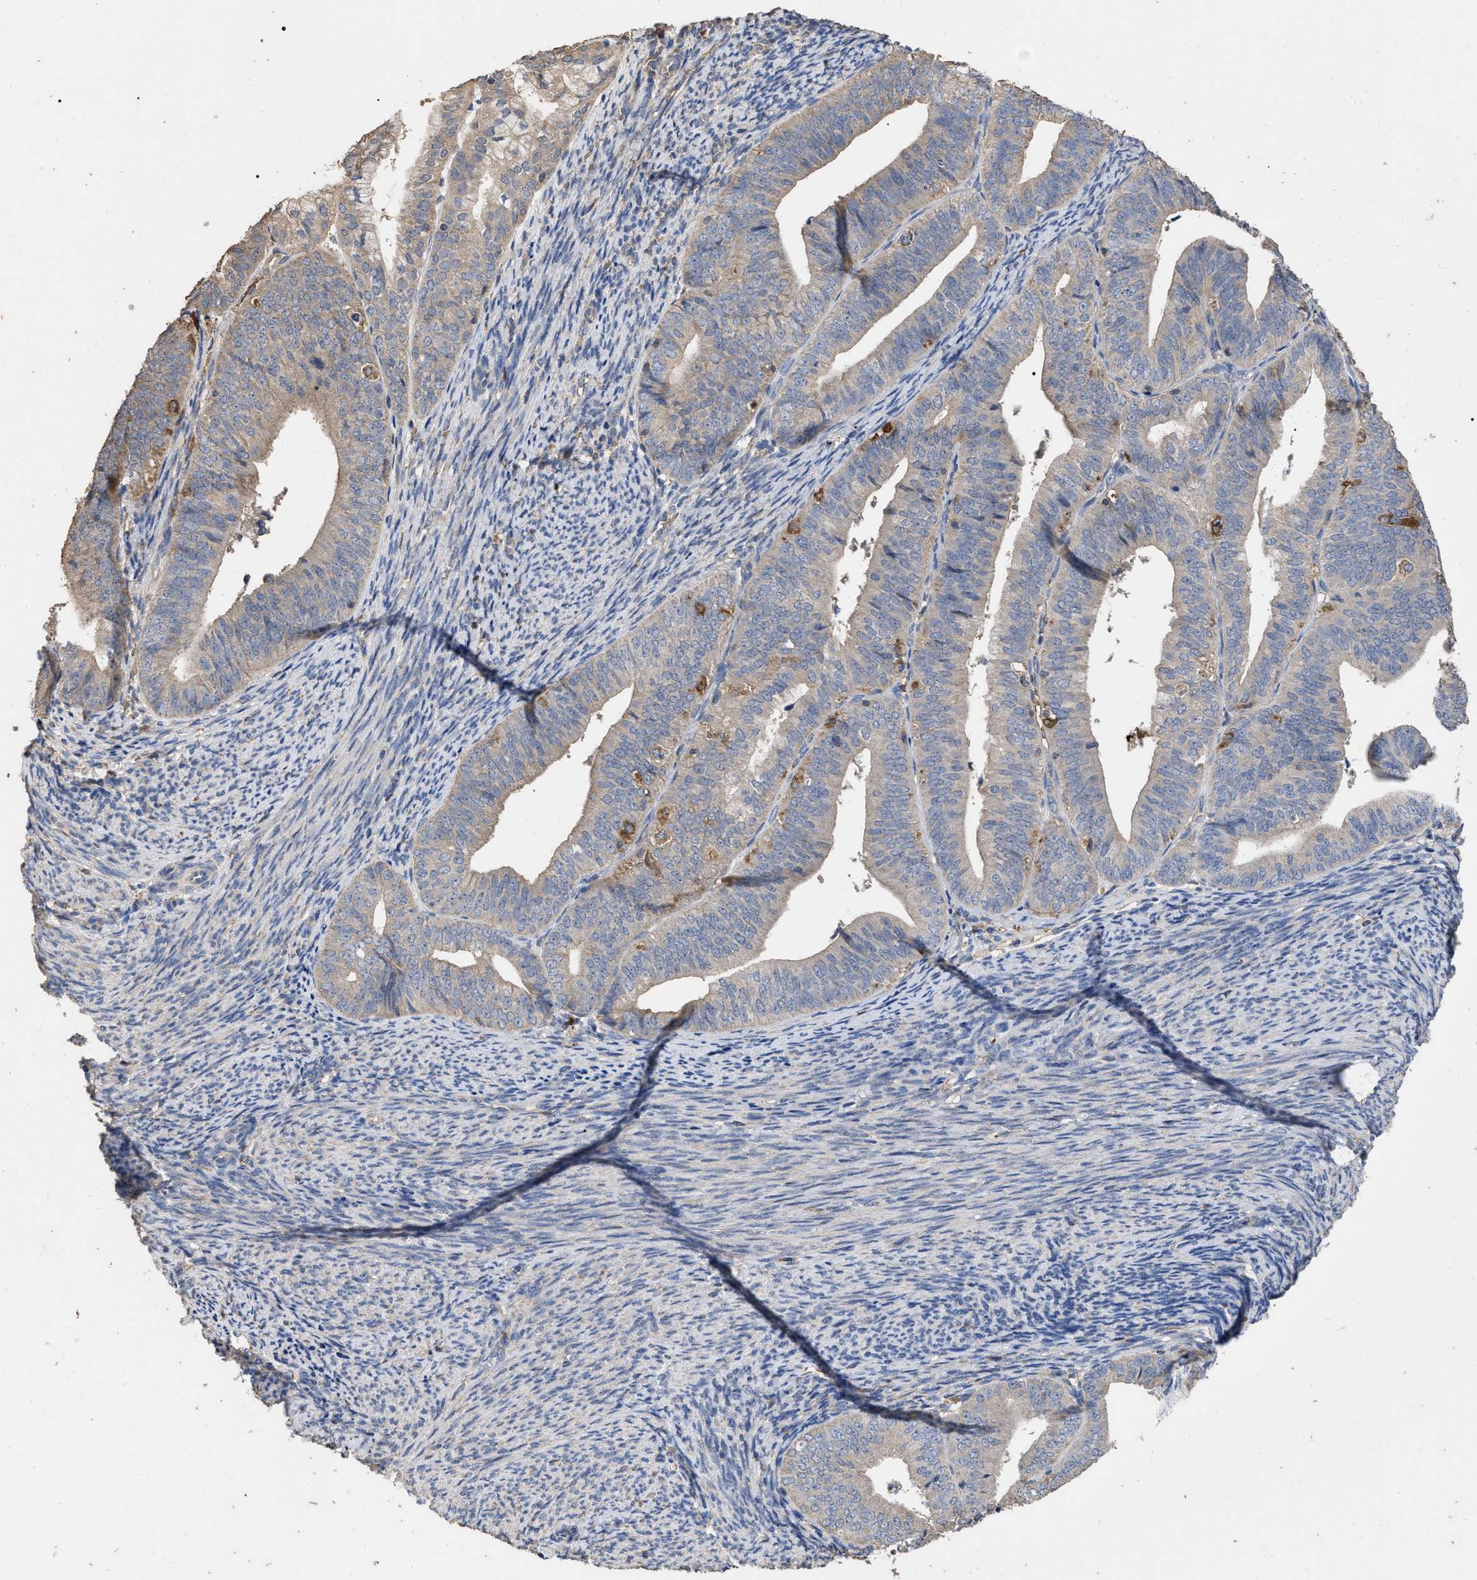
{"staining": {"intensity": "weak", "quantity": "<25%", "location": "cytoplasmic/membranous"}, "tissue": "endometrial cancer", "cell_type": "Tumor cells", "image_type": "cancer", "snomed": [{"axis": "morphology", "description": "Adenocarcinoma, NOS"}, {"axis": "topography", "description": "Endometrium"}], "caption": "A photomicrograph of human endometrial cancer (adenocarcinoma) is negative for staining in tumor cells.", "gene": "GPR179", "patient": {"sex": "female", "age": 63}}